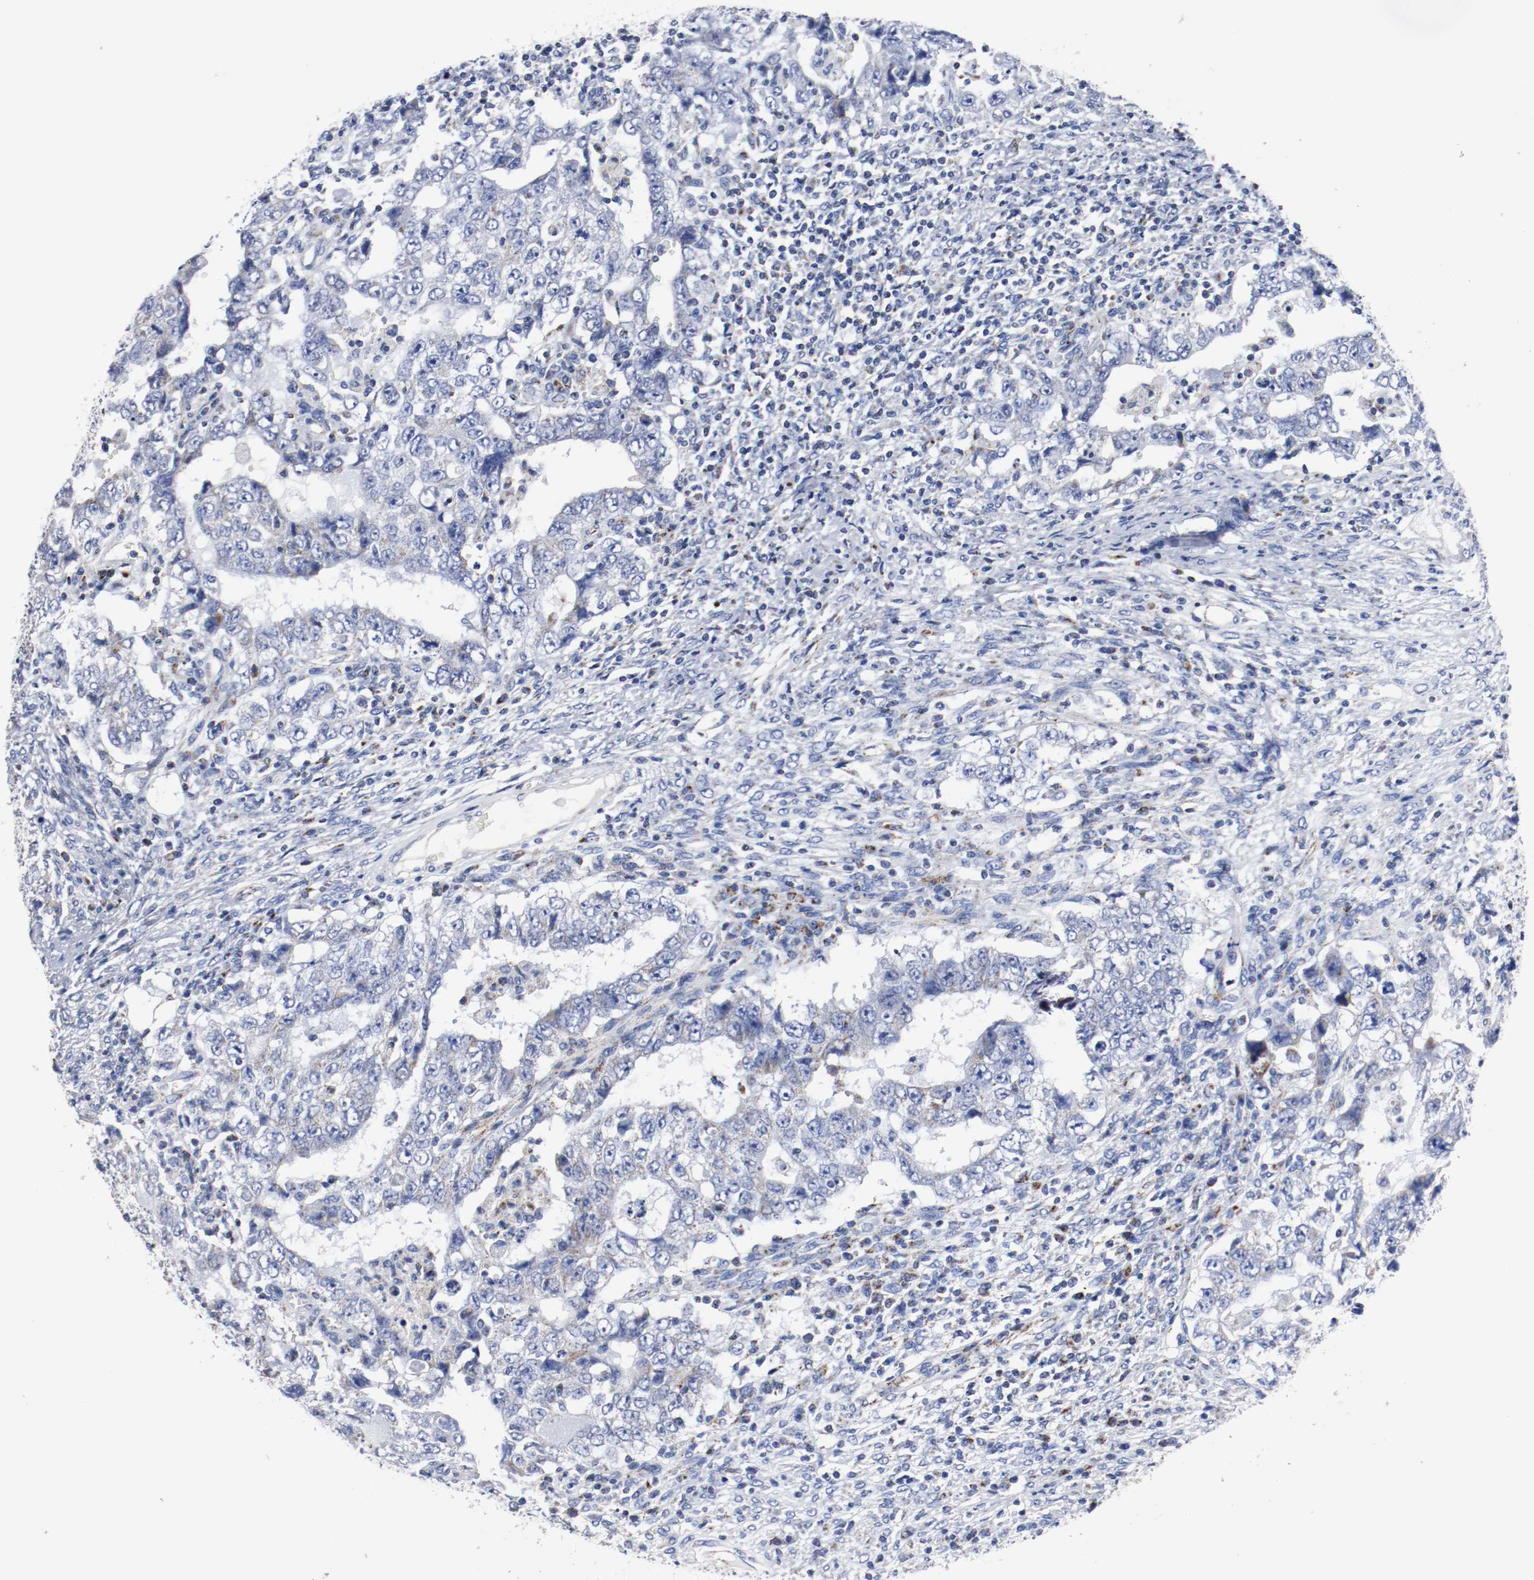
{"staining": {"intensity": "negative", "quantity": "none", "location": "none"}, "tissue": "testis cancer", "cell_type": "Tumor cells", "image_type": "cancer", "snomed": [{"axis": "morphology", "description": "Carcinoma, Embryonal, NOS"}, {"axis": "topography", "description": "Testis"}], "caption": "IHC histopathology image of human testis cancer stained for a protein (brown), which exhibits no staining in tumor cells. (DAB (3,3'-diaminobenzidine) immunohistochemistry (IHC) visualized using brightfield microscopy, high magnification).", "gene": "TUBD1", "patient": {"sex": "male", "age": 26}}